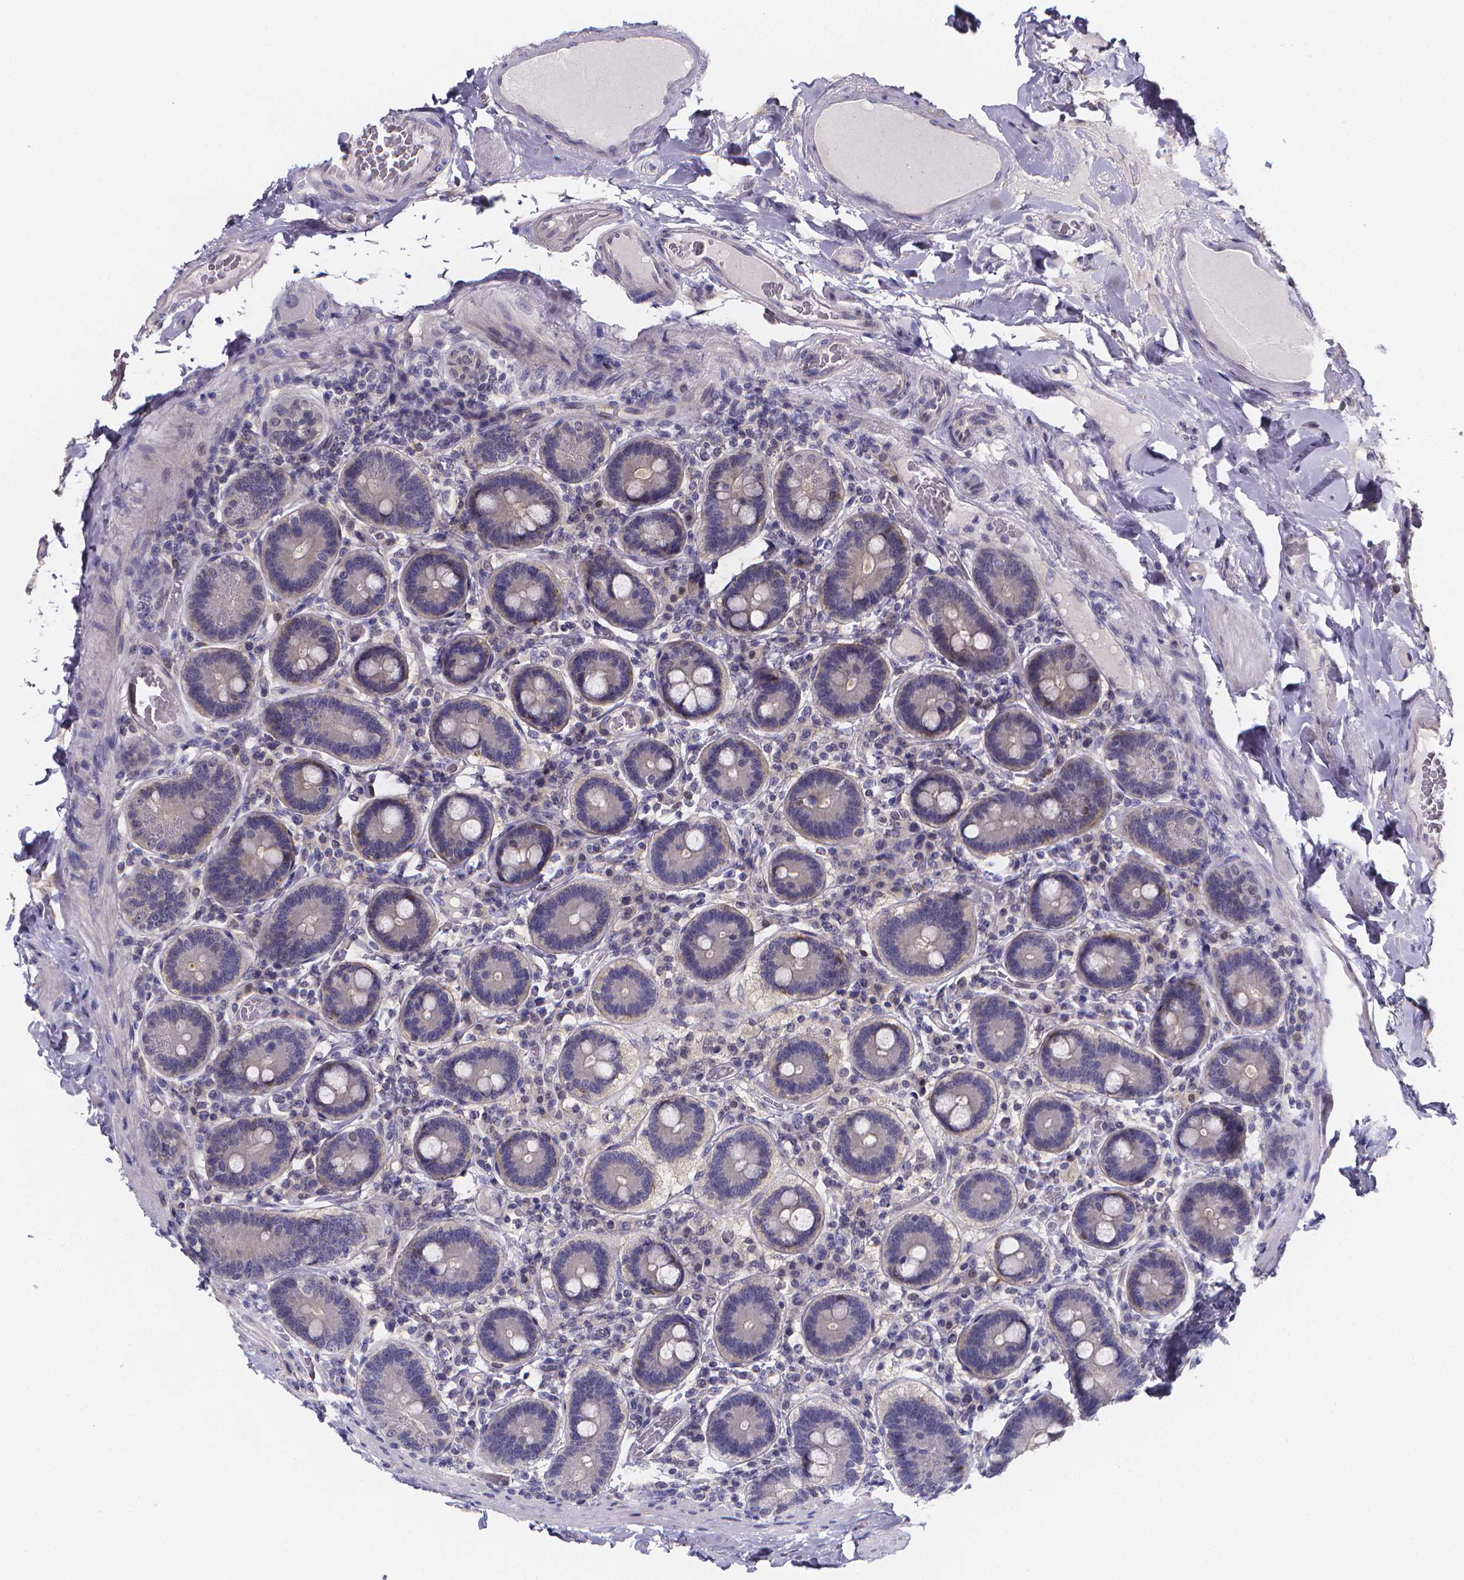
{"staining": {"intensity": "negative", "quantity": "none", "location": "none"}, "tissue": "duodenum", "cell_type": "Glandular cells", "image_type": "normal", "snomed": [{"axis": "morphology", "description": "Normal tissue, NOS"}, {"axis": "topography", "description": "Duodenum"}], "caption": "There is no significant positivity in glandular cells of duodenum. (DAB (3,3'-diaminobenzidine) immunohistochemistry (IHC) visualized using brightfield microscopy, high magnification).", "gene": "PAH", "patient": {"sex": "female", "age": 62}}